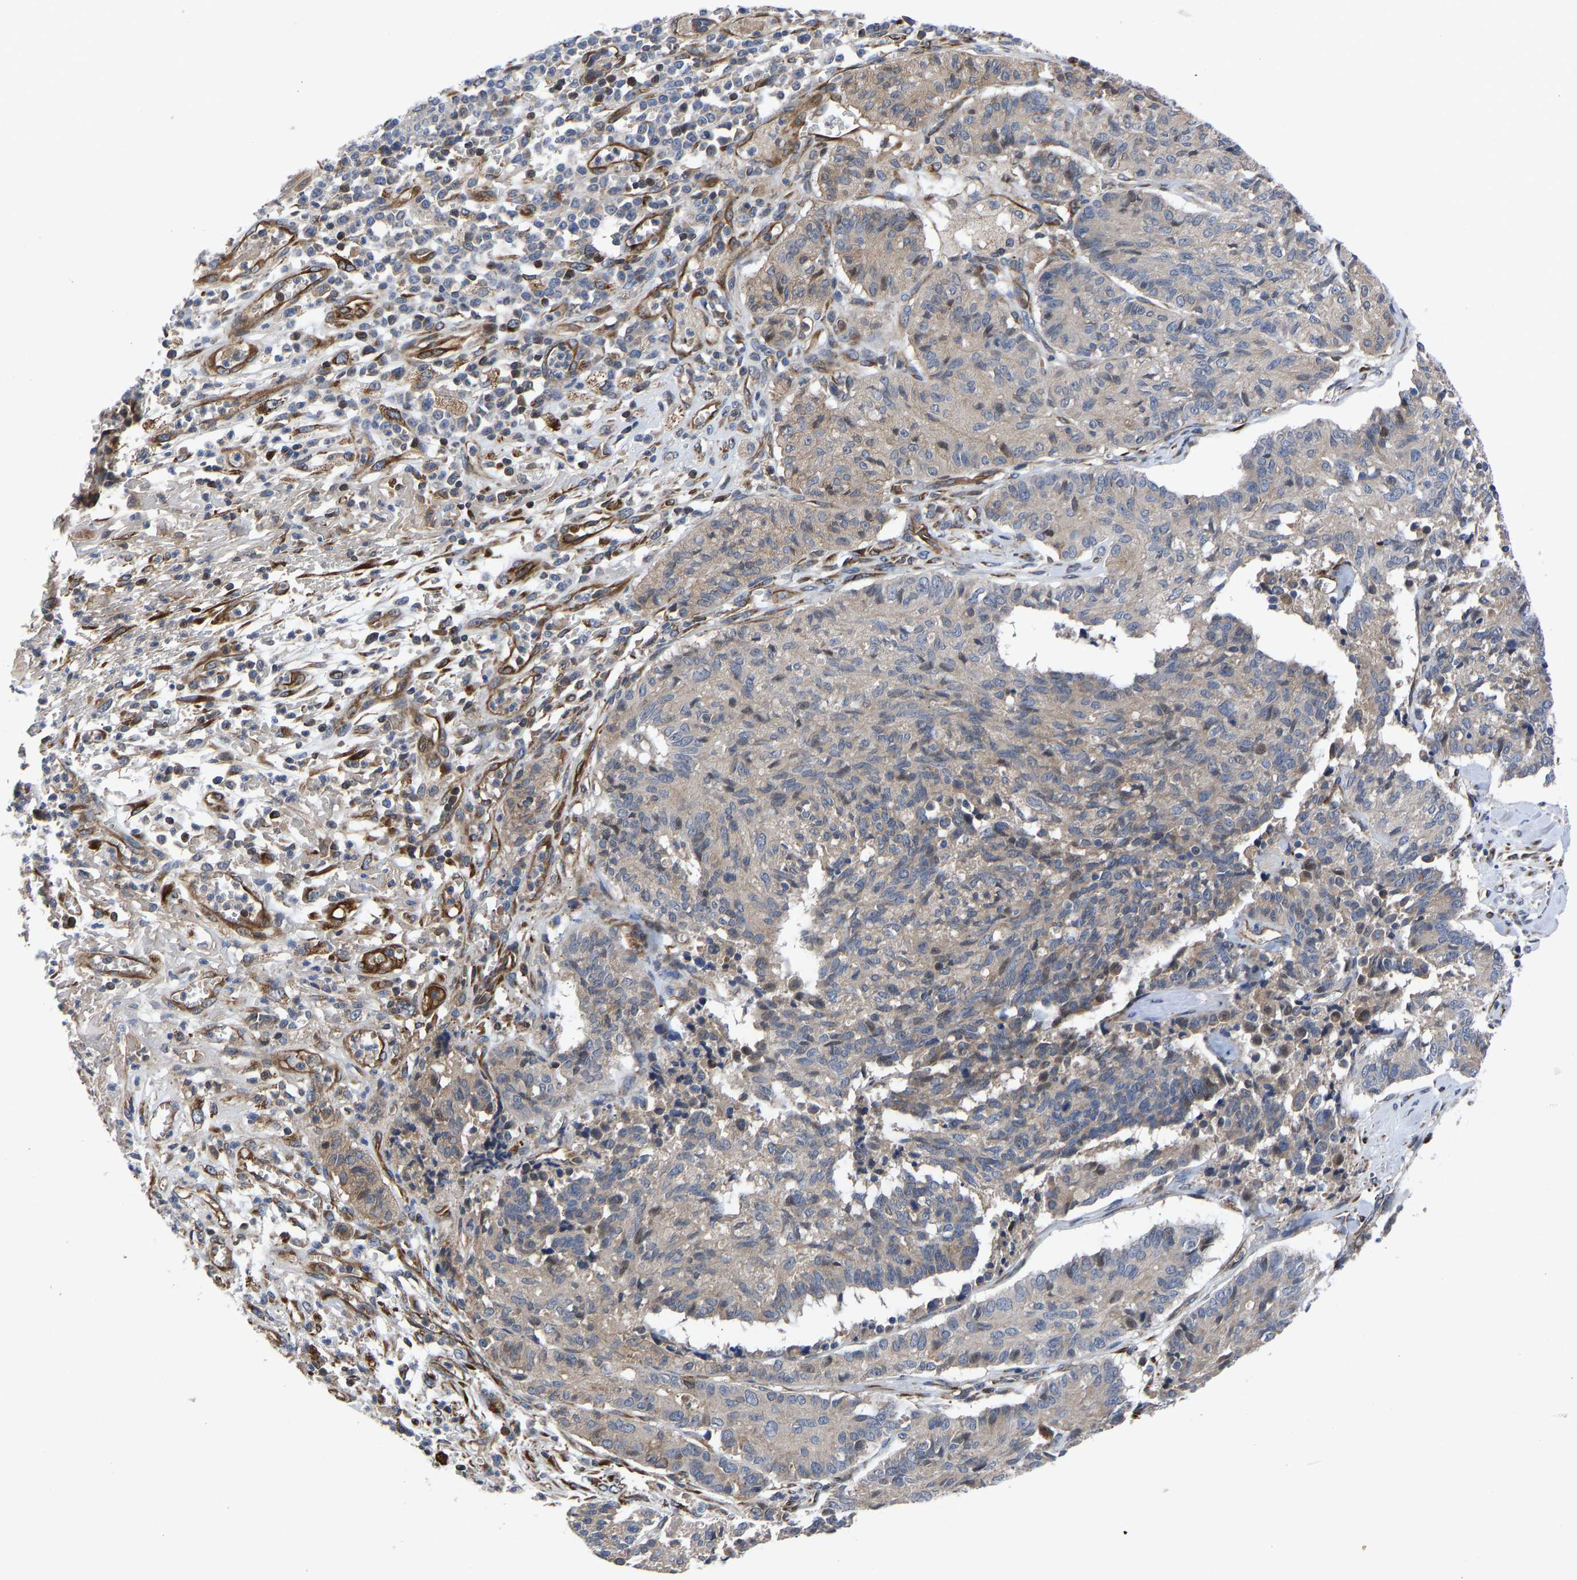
{"staining": {"intensity": "weak", "quantity": "<25%", "location": "cytoplasmic/membranous"}, "tissue": "cervical cancer", "cell_type": "Tumor cells", "image_type": "cancer", "snomed": [{"axis": "morphology", "description": "Squamous cell carcinoma, NOS"}, {"axis": "topography", "description": "Cervix"}], "caption": "Immunohistochemical staining of human cervical cancer (squamous cell carcinoma) shows no significant expression in tumor cells.", "gene": "FRRS1", "patient": {"sex": "female", "age": 35}}